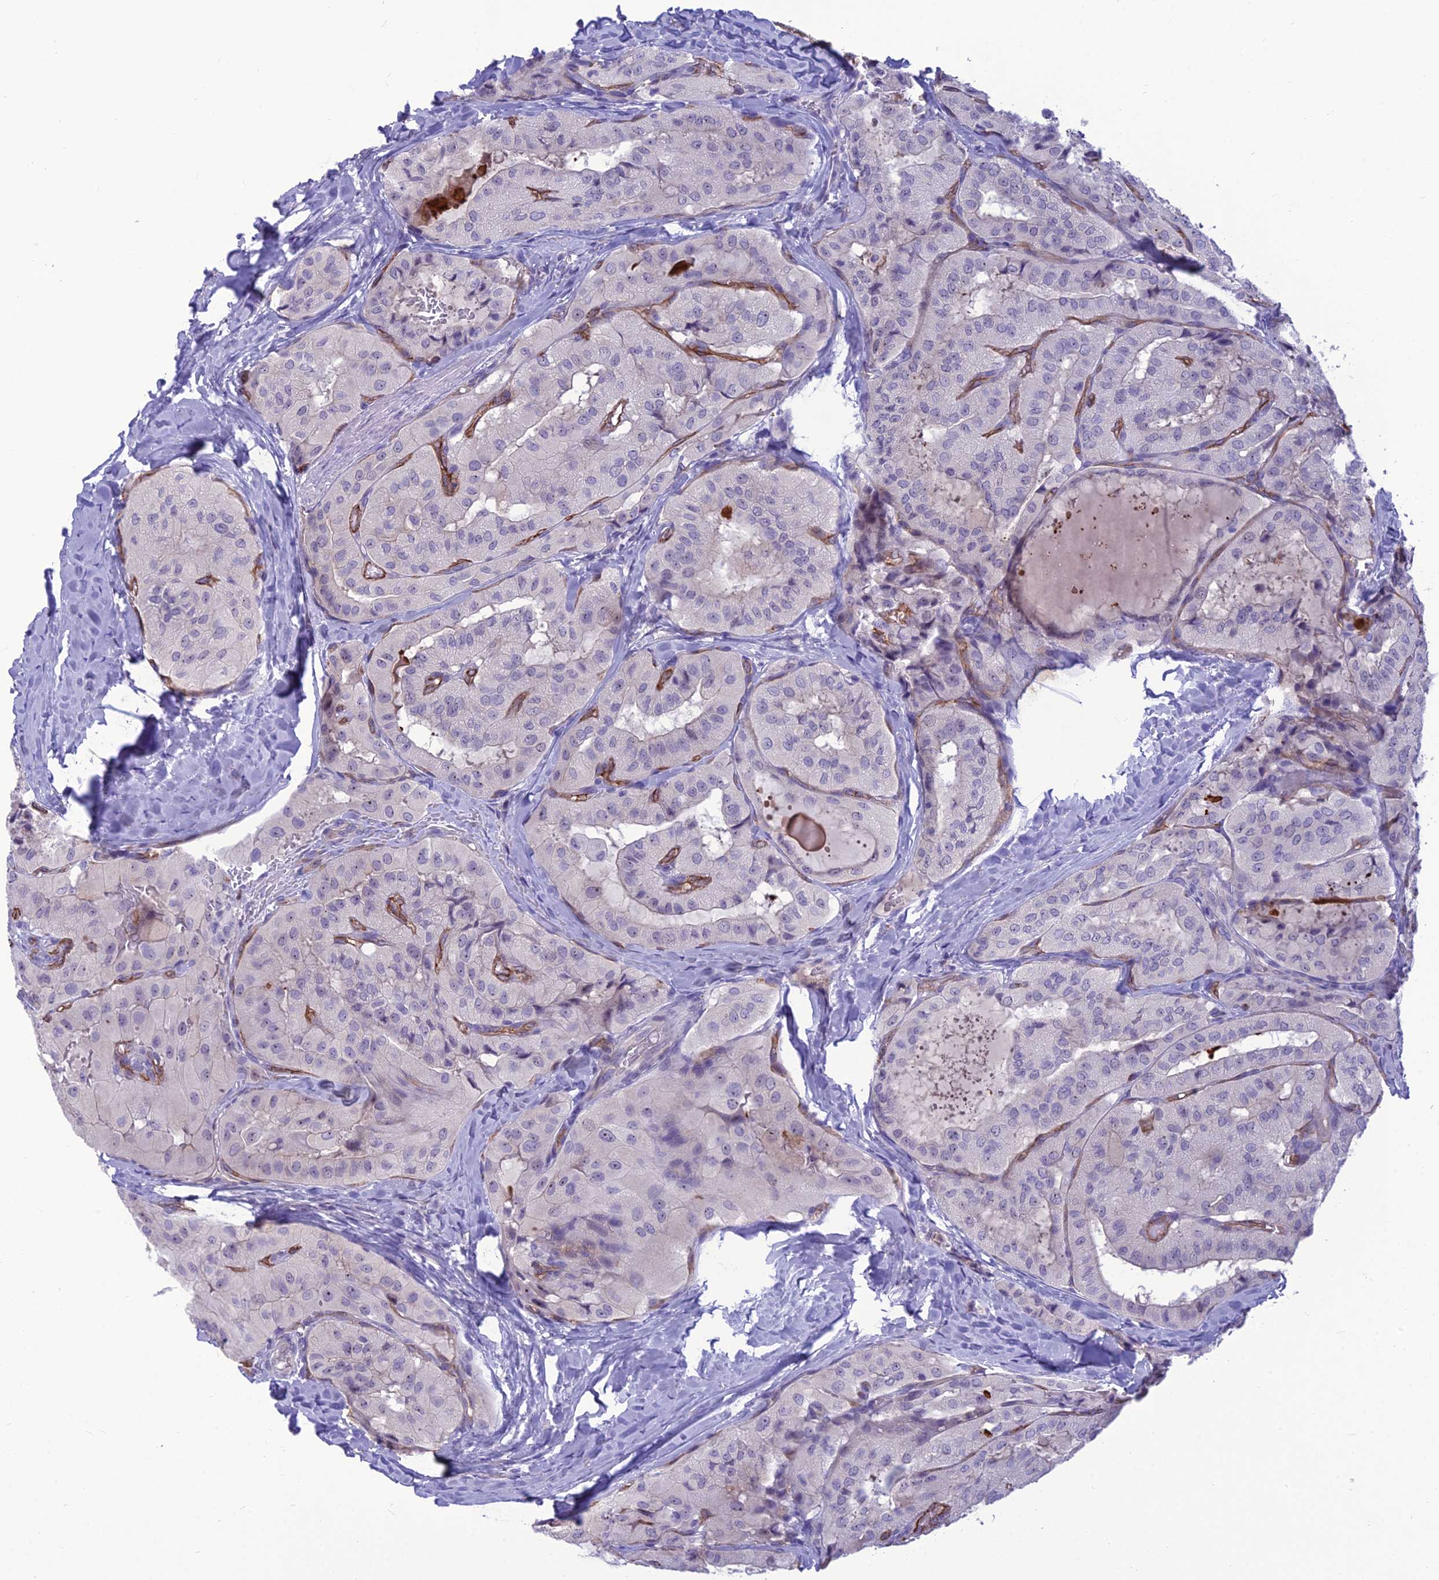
{"staining": {"intensity": "negative", "quantity": "none", "location": "none"}, "tissue": "thyroid cancer", "cell_type": "Tumor cells", "image_type": "cancer", "snomed": [{"axis": "morphology", "description": "Normal tissue, NOS"}, {"axis": "morphology", "description": "Papillary adenocarcinoma, NOS"}, {"axis": "topography", "description": "Thyroid gland"}], "caption": "Thyroid papillary adenocarcinoma was stained to show a protein in brown. There is no significant staining in tumor cells. Brightfield microscopy of immunohistochemistry stained with DAB (brown) and hematoxylin (blue), captured at high magnification.", "gene": "BBS7", "patient": {"sex": "female", "age": 59}}